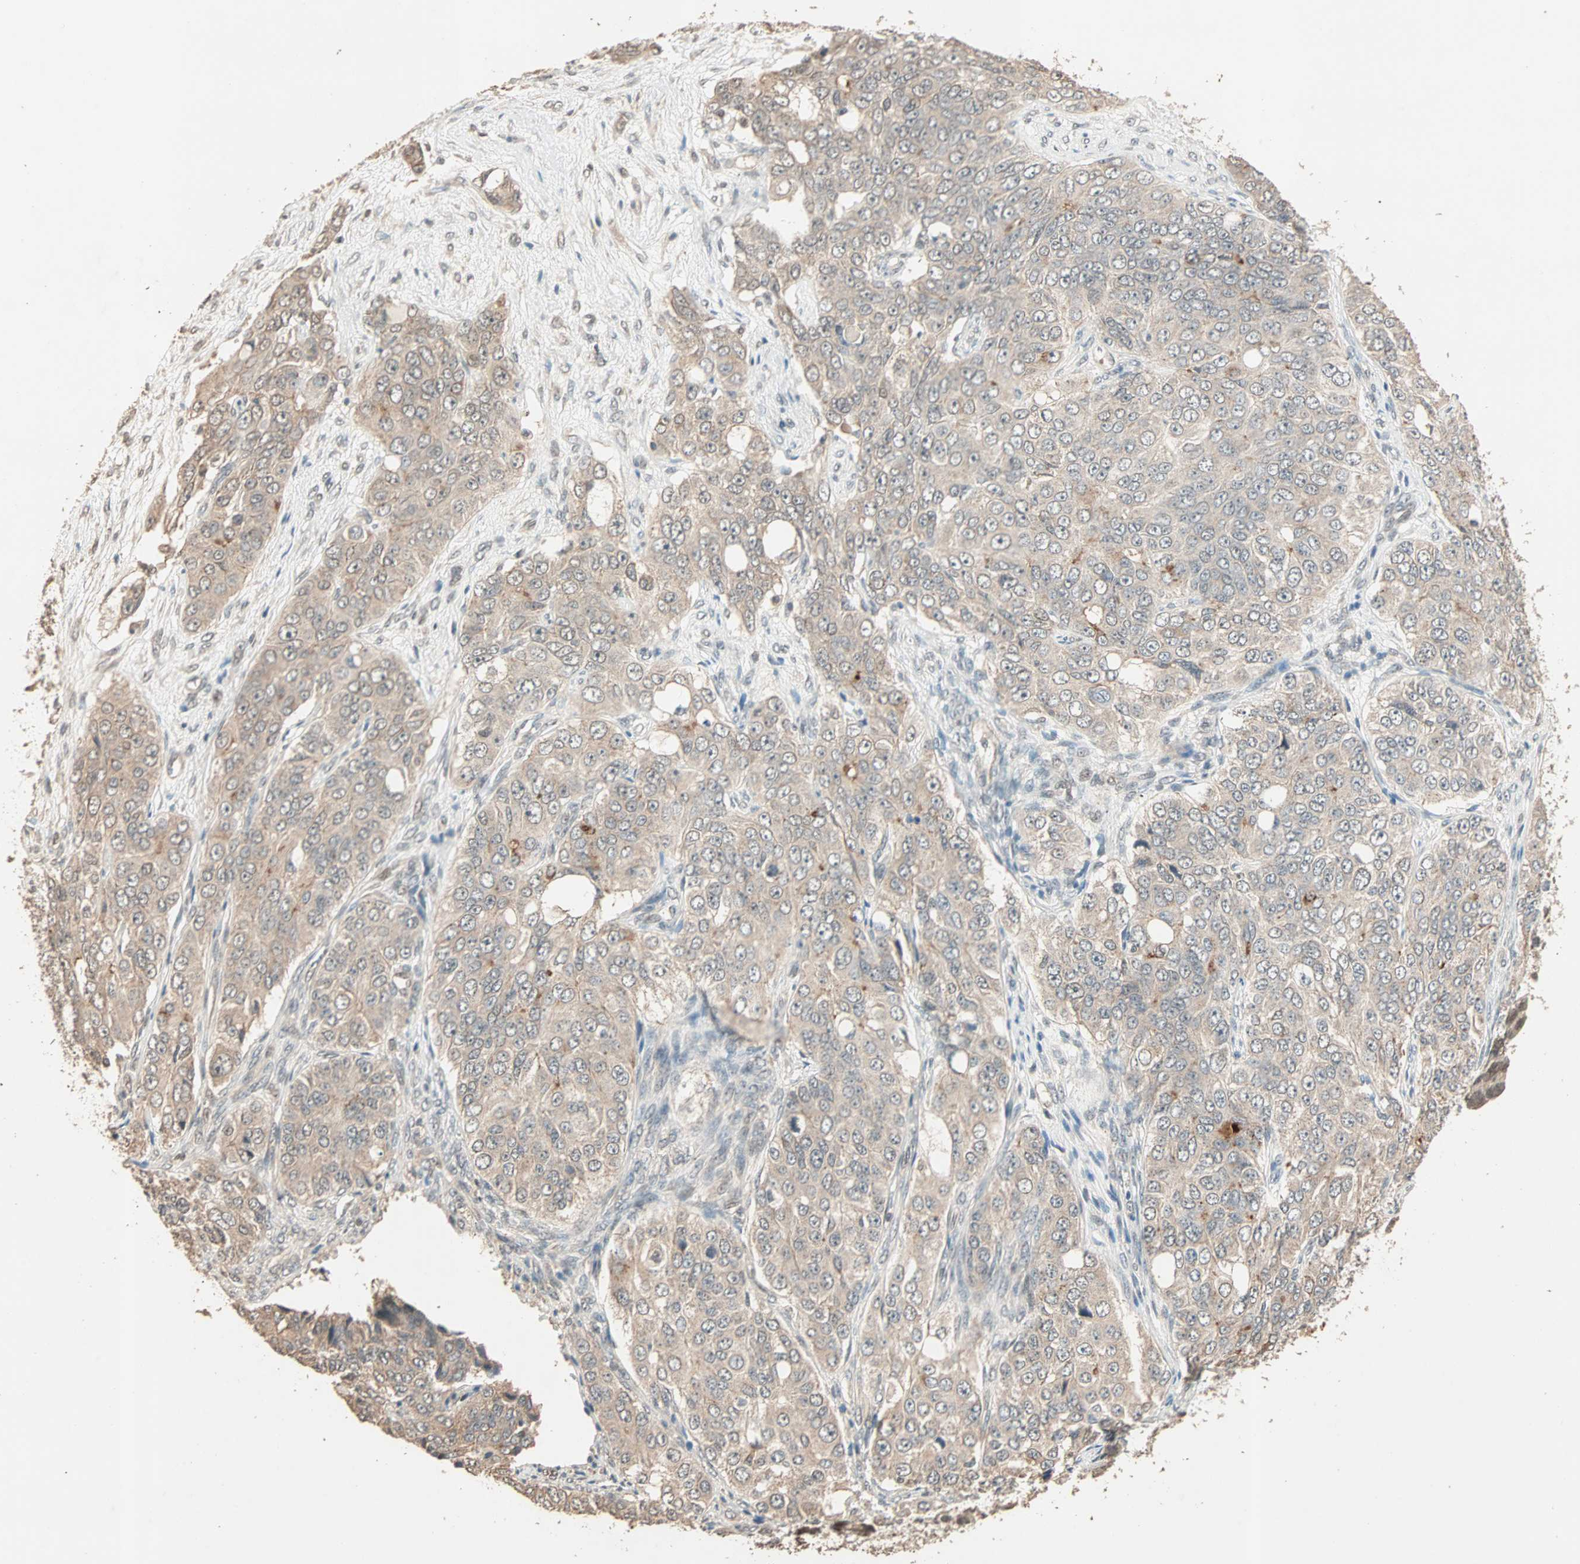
{"staining": {"intensity": "moderate", "quantity": ">75%", "location": "cytoplasmic/membranous"}, "tissue": "ovarian cancer", "cell_type": "Tumor cells", "image_type": "cancer", "snomed": [{"axis": "morphology", "description": "Carcinoma, endometroid"}, {"axis": "topography", "description": "Ovary"}], "caption": "Moderate cytoplasmic/membranous positivity for a protein is appreciated in approximately >75% of tumor cells of ovarian cancer (endometroid carcinoma) using IHC.", "gene": "ZBTB33", "patient": {"sex": "female", "age": 51}}